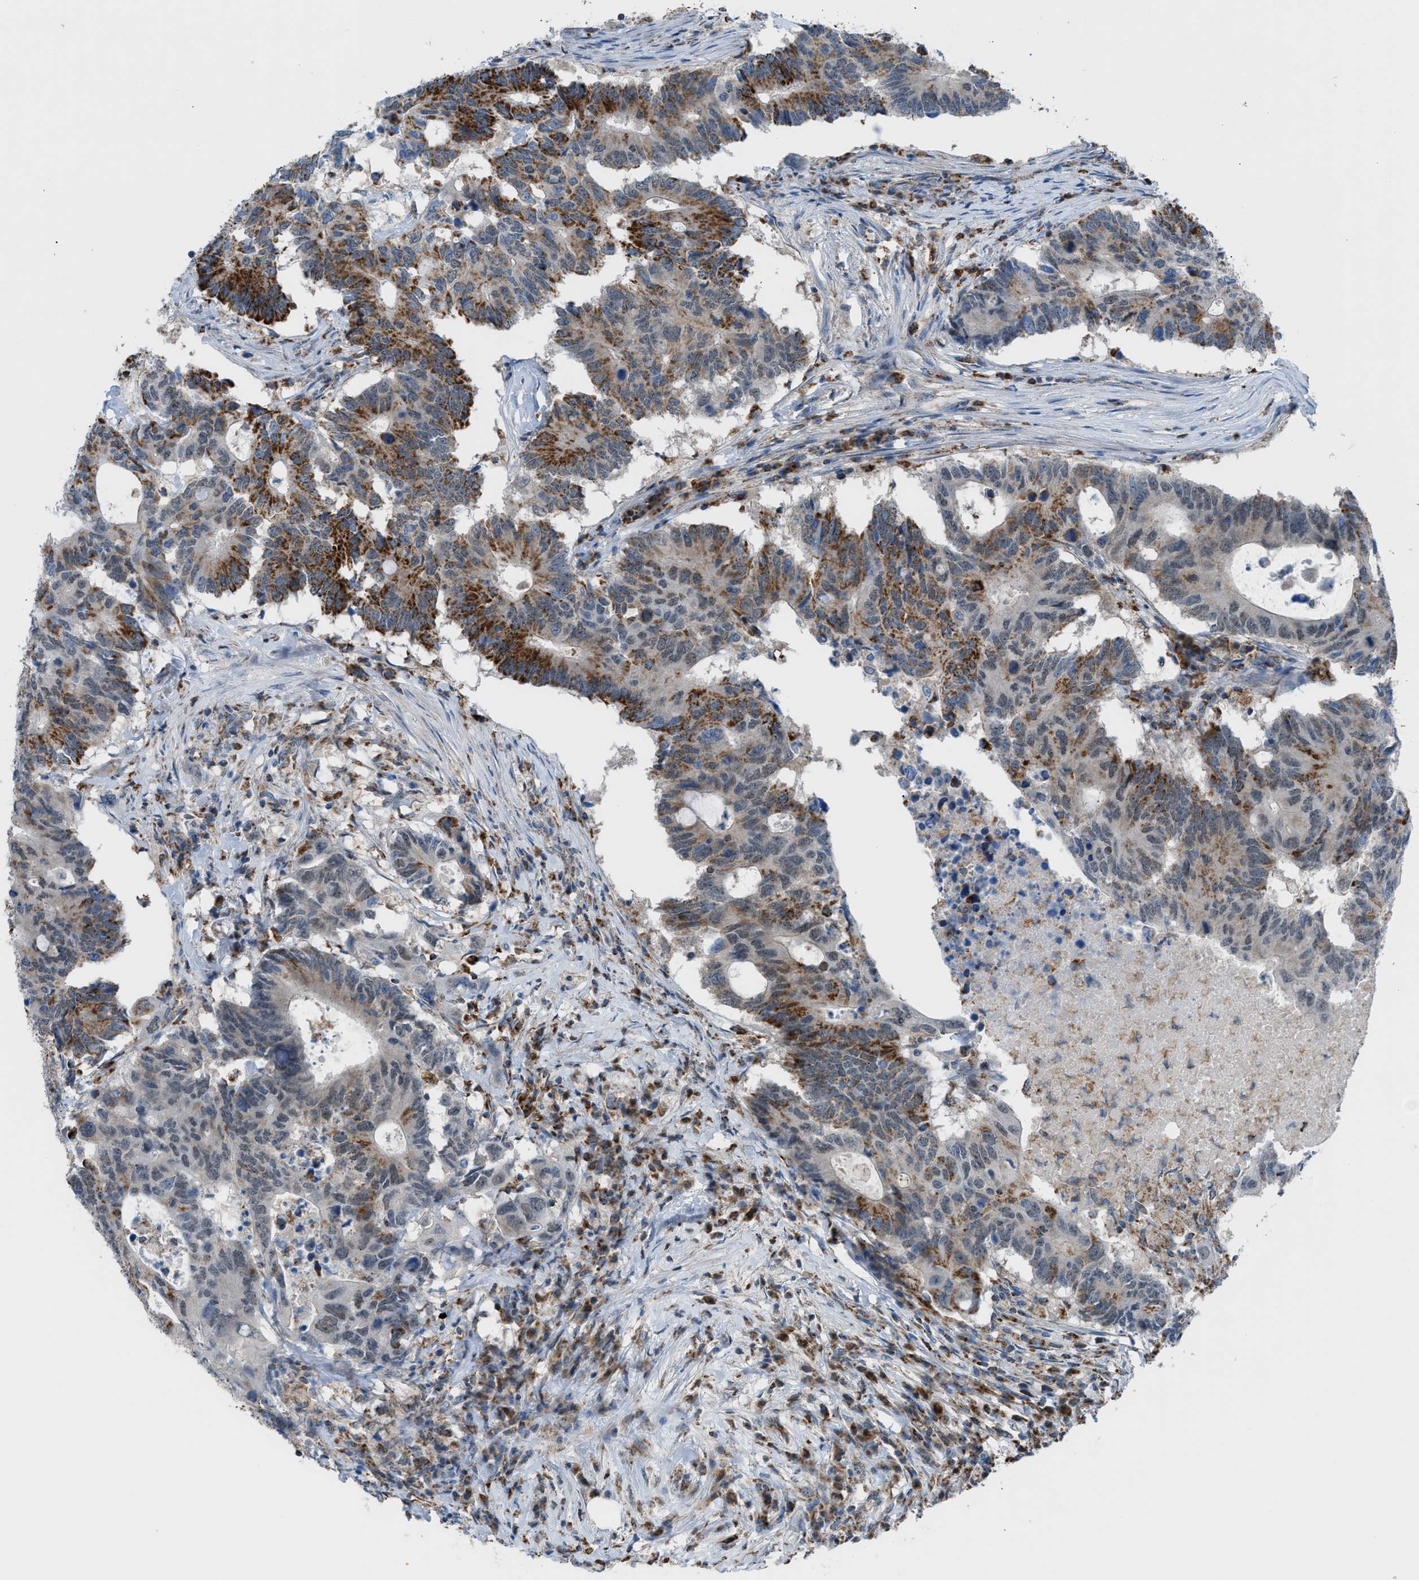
{"staining": {"intensity": "strong", "quantity": "25%-75%", "location": "cytoplasmic/membranous,nuclear"}, "tissue": "colorectal cancer", "cell_type": "Tumor cells", "image_type": "cancer", "snomed": [{"axis": "morphology", "description": "Adenocarcinoma, NOS"}, {"axis": "topography", "description": "Colon"}], "caption": "Colorectal adenocarcinoma tissue demonstrates strong cytoplasmic/membranous and nuclear staining in about 25%-75% of tumor cells, visualized by immunohistochemistry.", "gene": "SRM", "patient": {"sex": "male", "age": 71}}